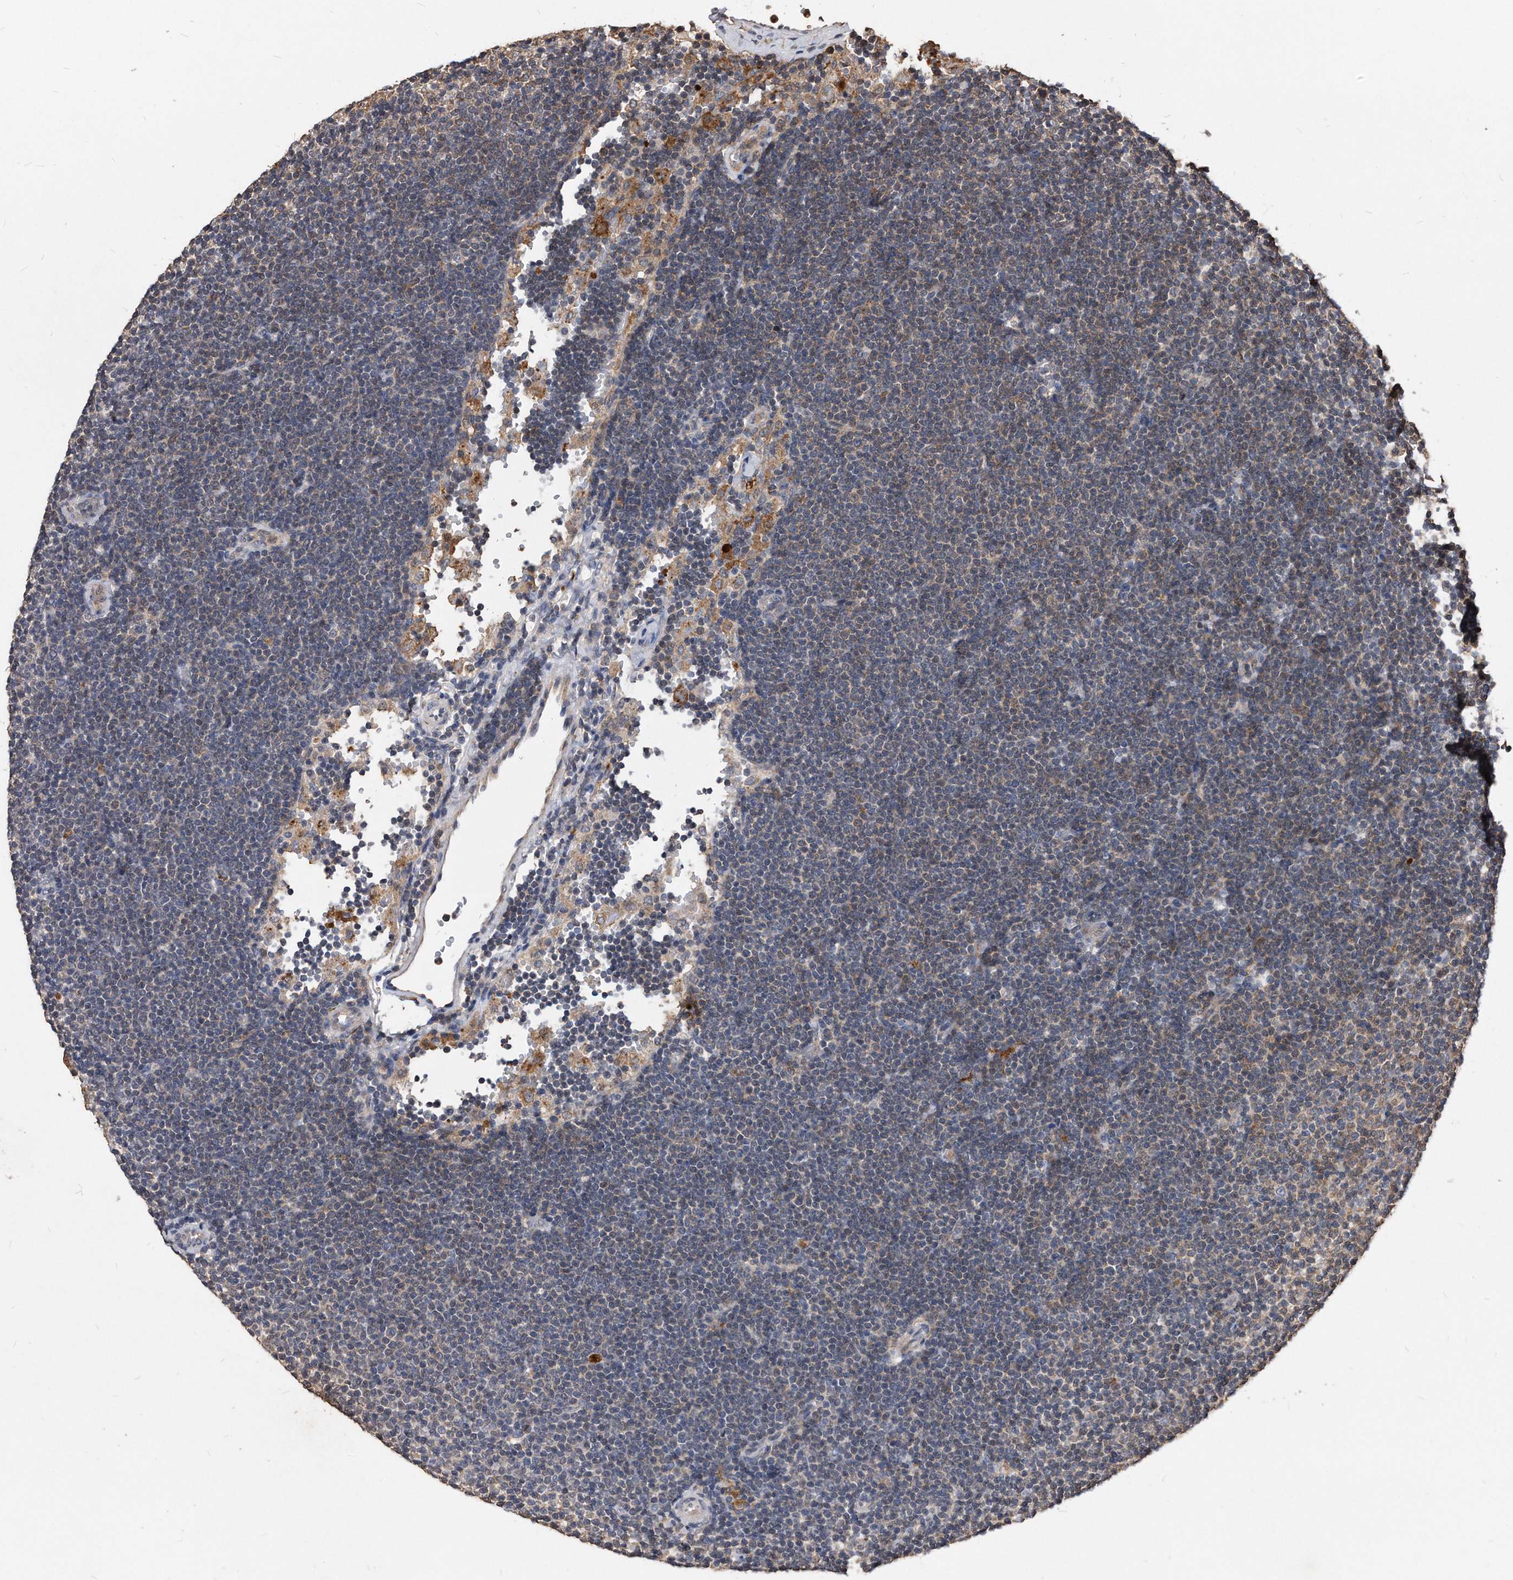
{"staining": {"intensity": "moderate", "quantity": "<25%", "location": "cytoplasmic/membranous"}, "tissue": "lymphoma", "cell_type": "Tumor cells", "image_type": "cancer", "snomed": [{"axis": "morphology", "description": "Malignant lymphoma, non-Hodgkin's type, Low grade"}, {"axis": "topography", "description": "Lymph node"}], "caption": "Immunohistochemistry of human lymphoma demonstrates low levels of moderate cytoplasmic/membranous expression in about <25% of tumor cells.", "gene": "IL20RA", "patient": {"sex": "female", "age": 53}}